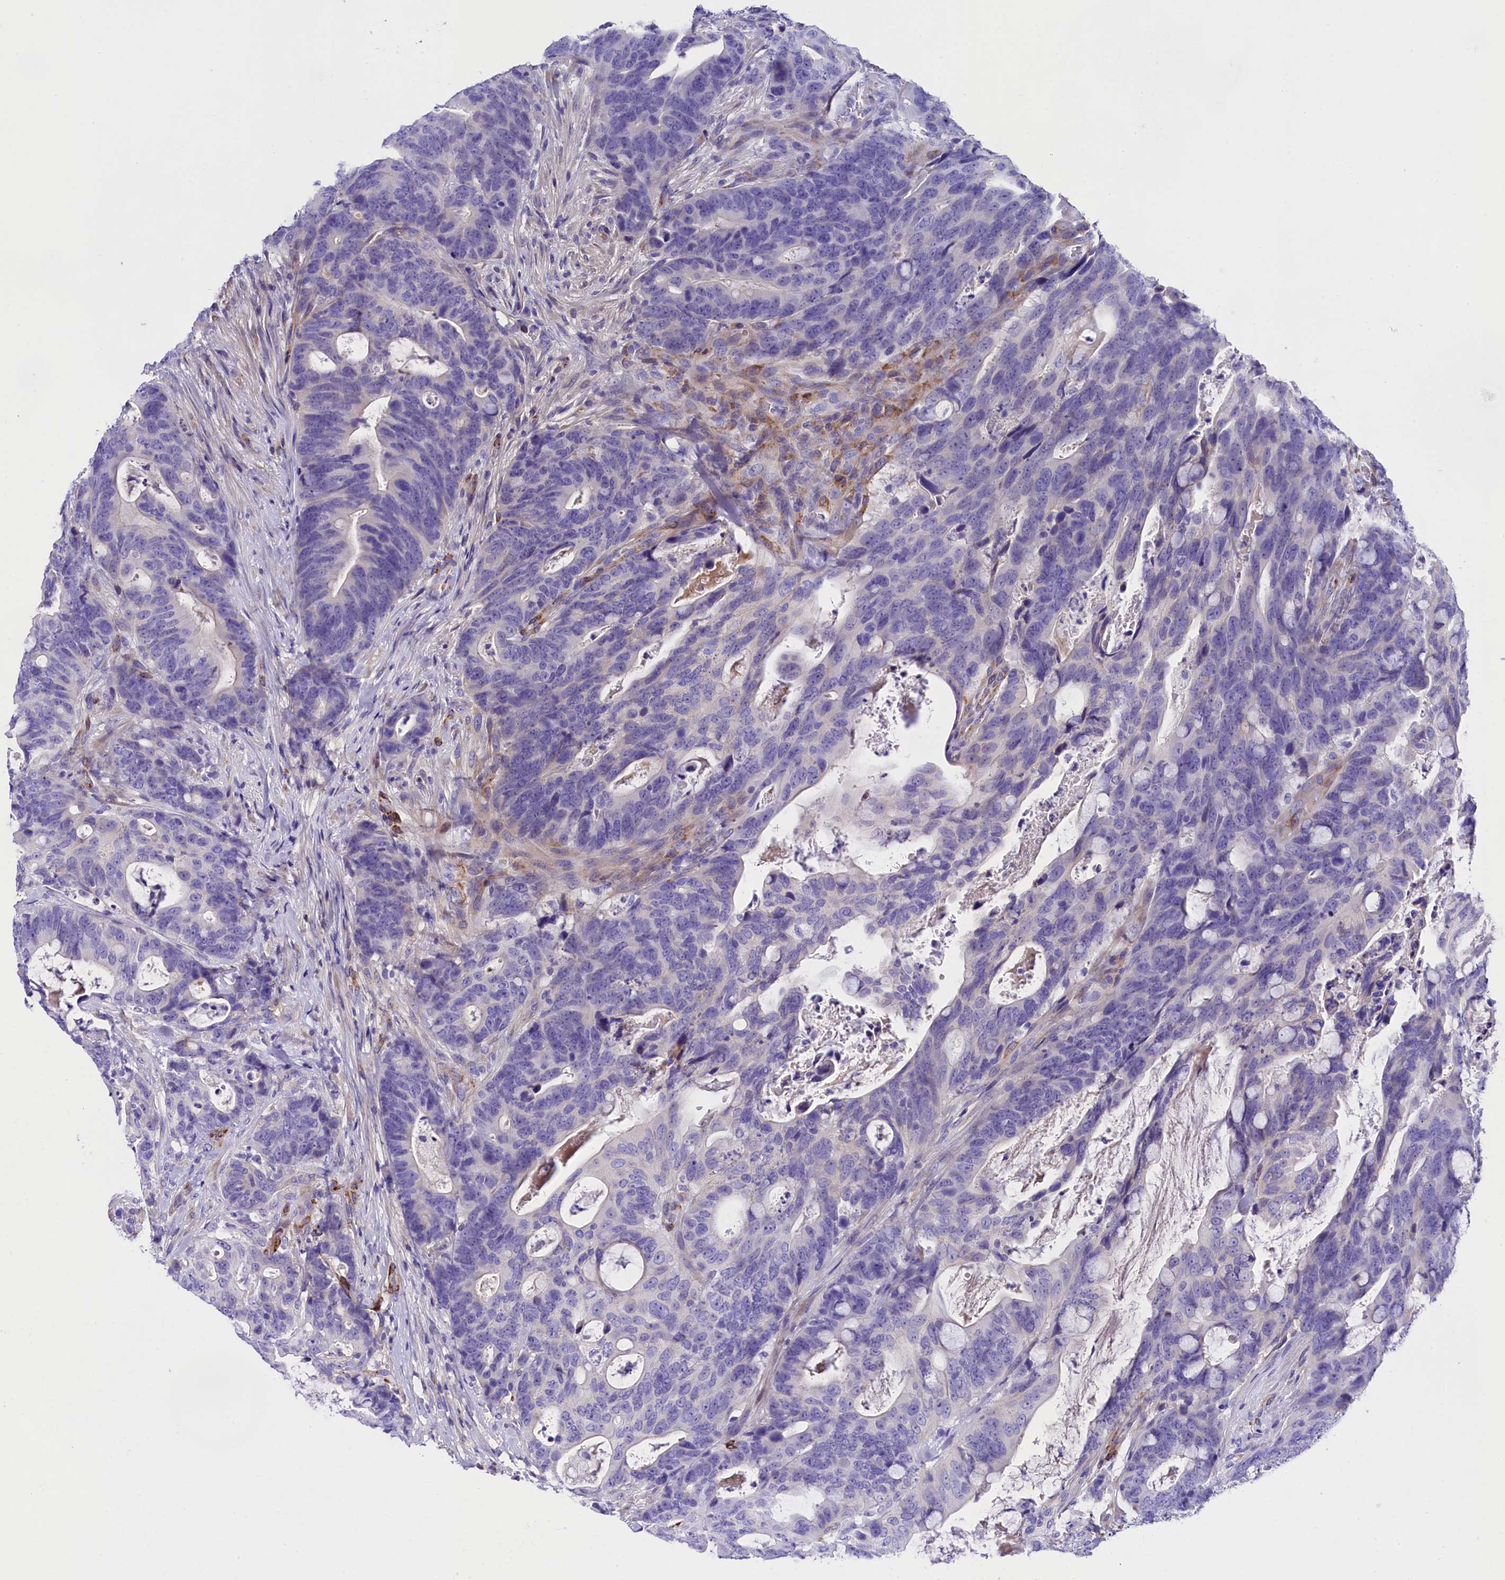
{"staining": {"intensity": "negative", "quantity": "none", "location": "none"}, "tissue": "colorectal cancer", "cell_type": "Tumor cells", "image_type": "cancer", "snomed": [{"axis": "morphology", "description": "Adenocarcinoma, NOS"}, {"axis": "topography", "description": "Colon"}], "caption": "Protein analysis of colorectal cancer demonstrates no significant staining in tumor cells.", "gene": "SOD3", "patient": {"sex": "female", "age": 82}}